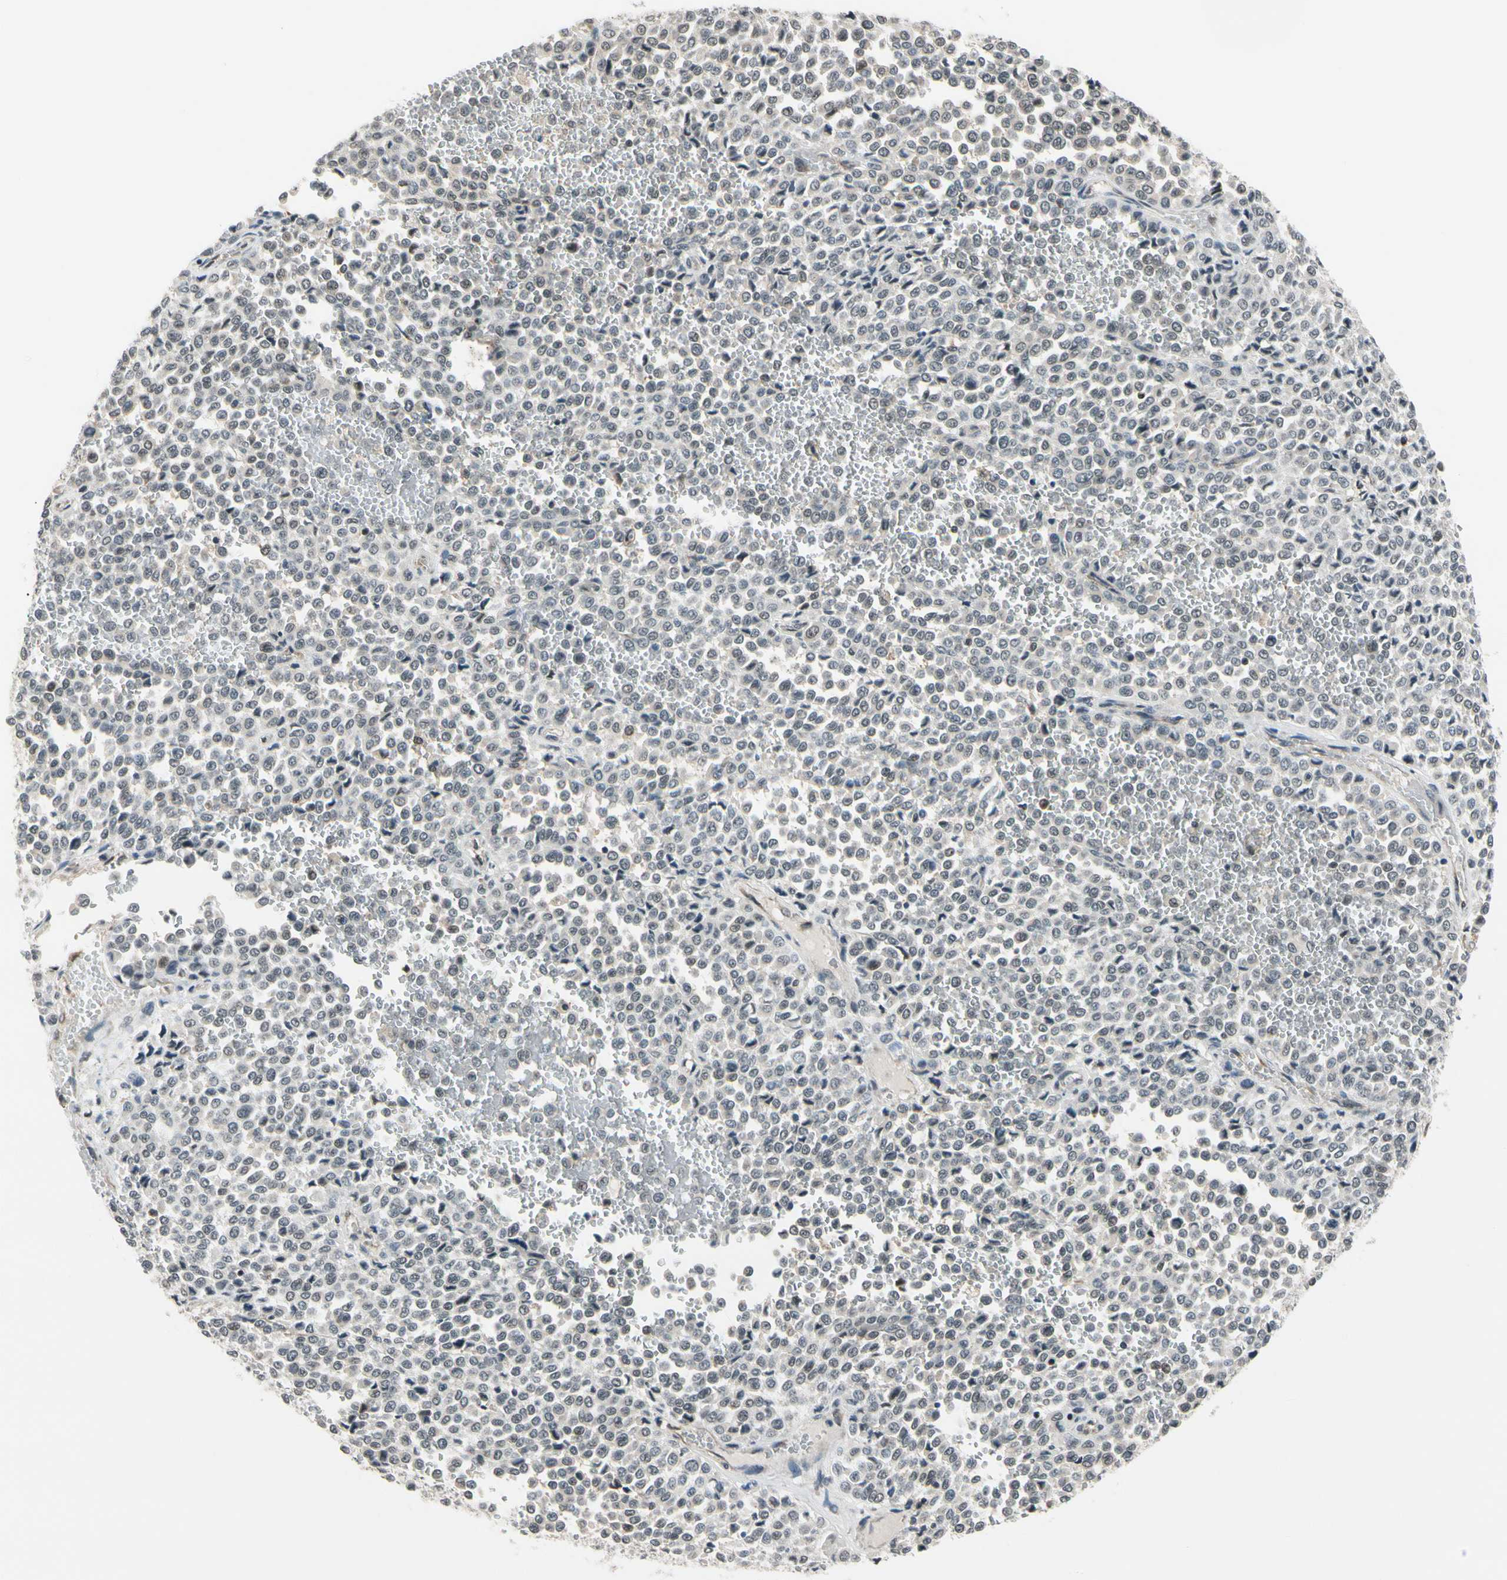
{"staining": {"intensity": "negative", "quantity": "none", "location": "none"}, "tissue": "melanoma", "cell_type": "Tumor cells", "image_type": "cancer", "snomed": [{"axis": "morphology", "description": "Malignant melanoma, Metastatic site"}, {"axis": "topography", "description": "Pancreas"}], "caption": "This micrograph is of malignant melanoma (metastatic site) stained with immunohistochemistry to label a protein in brown with the nuclei are counter-stained blue. There is no expression in tumor cells.", "gene": "TAF12", "patient": {"sex": "female", "age": 30}}